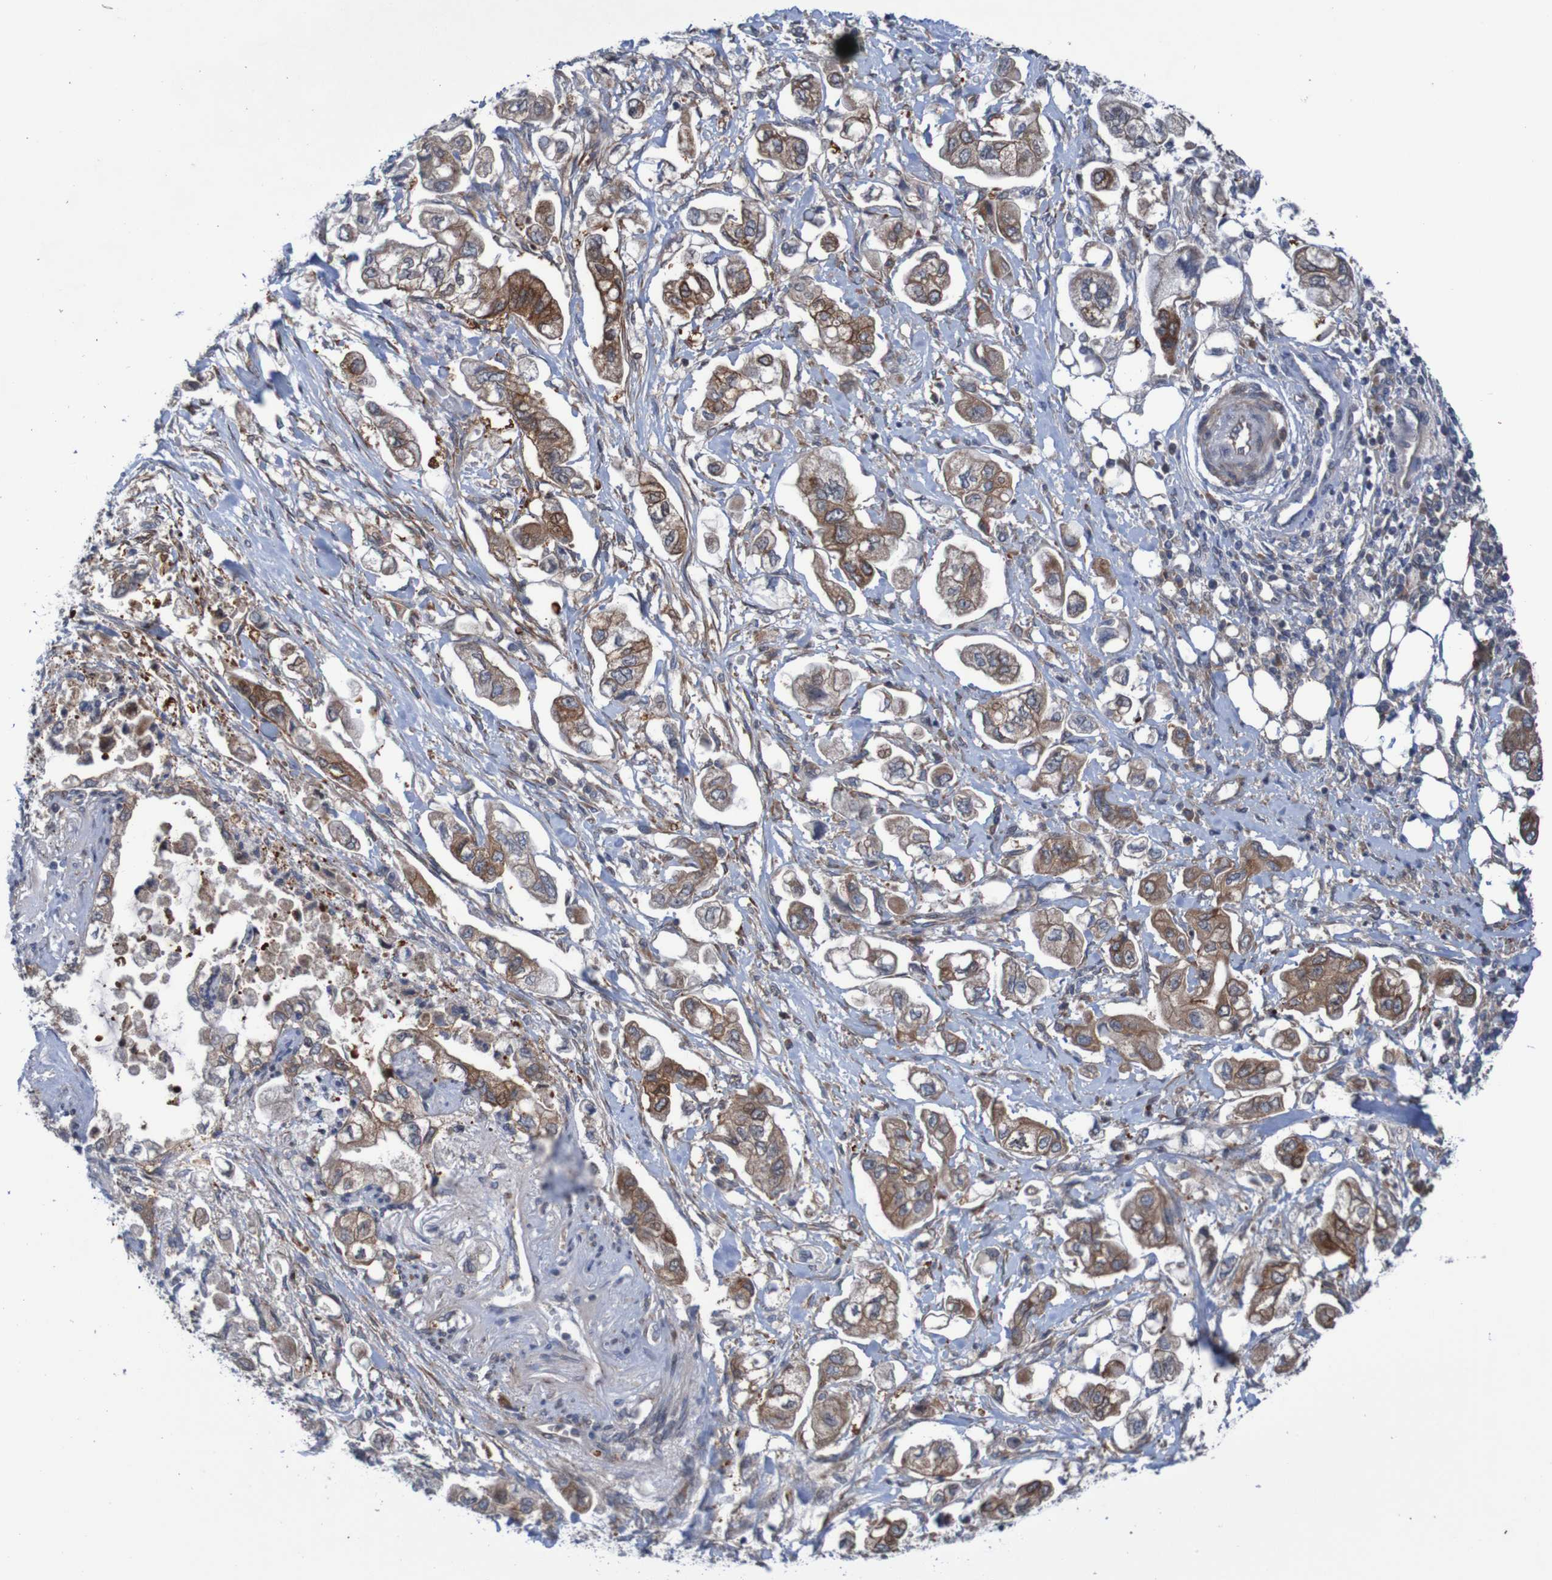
{"staining": {"intensity": "moderate", "quantity": ">75%", "location": "cytoplasmic/membranous"}, "tissue": "stomach cancer", "cell_type": "Tumor cells", "image_type": "cancer", "snomed": [{"axis": "morphology", "description": "Adenocarcinoma, NOS"}, {"axis": "topography", "description": "Stomach"}], "caption": "Stomach cancer tissue reveals moderate cytoplasmic/membranous expression in approximately >75% of tumor cells, visualized by immunohistochemistry.", "gene": "ANGPT4", "patient": {"sex": "male", "age": 62}}